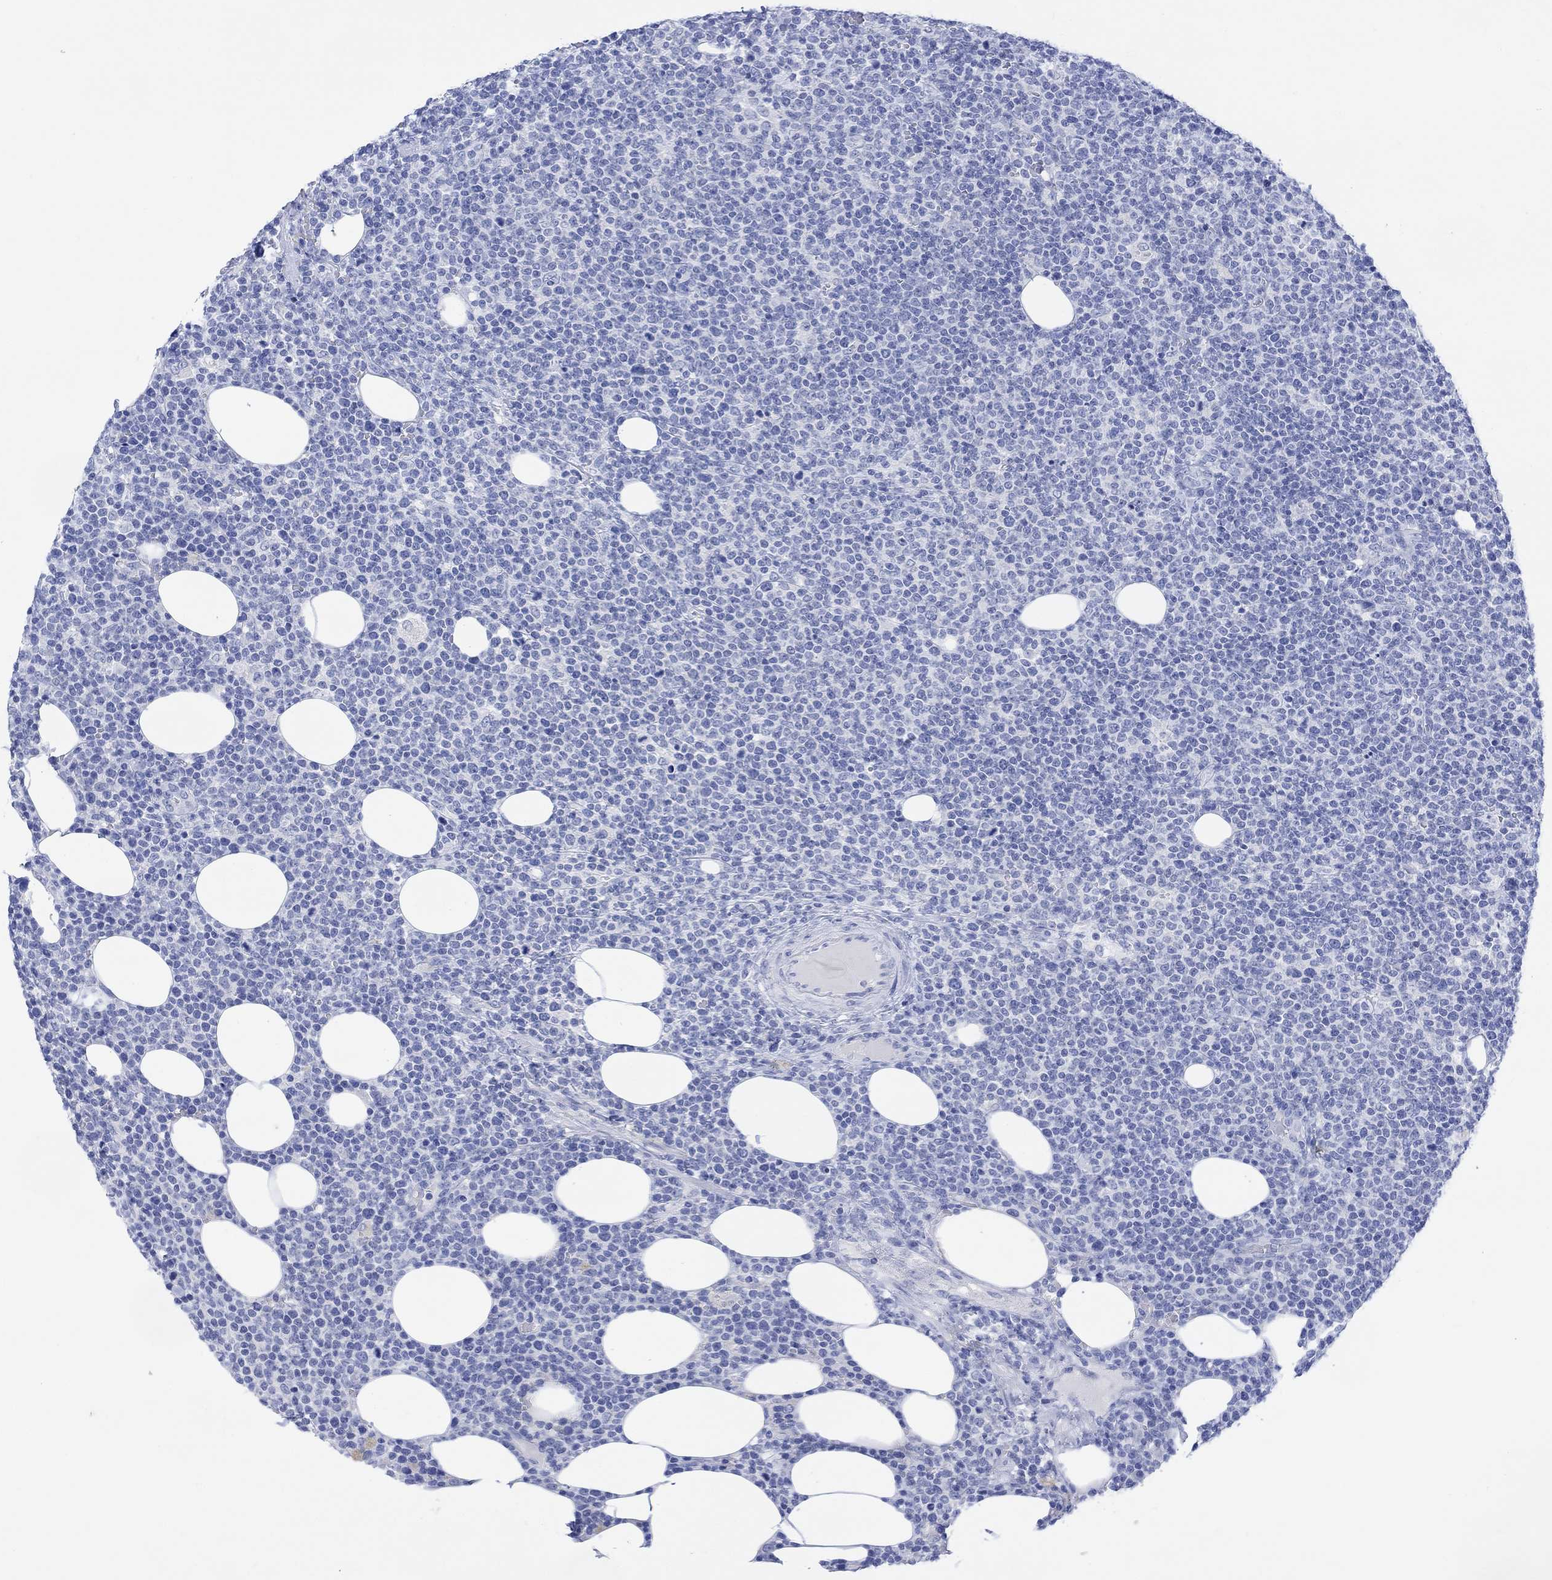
{"staining": {"intensity": "negative", "quantity": "none", "location": "none"}, "tissue": "lymphoma", "cell_type": "Tumor cells", "image_type": "cancer", "snomed": [{"axis": "morphology", "description": "Malignant lymphoma, non-Hodgkin's type, High grade"}, {"axis": "topography", "description": "Lymph node"}], "caption": "This is a micrograph of immunohistochemistry staining of lymphoma, which shows no positivity in tumor cells.", "gene": "CALCA", "patient": {"sex": "male", "age": 61}}